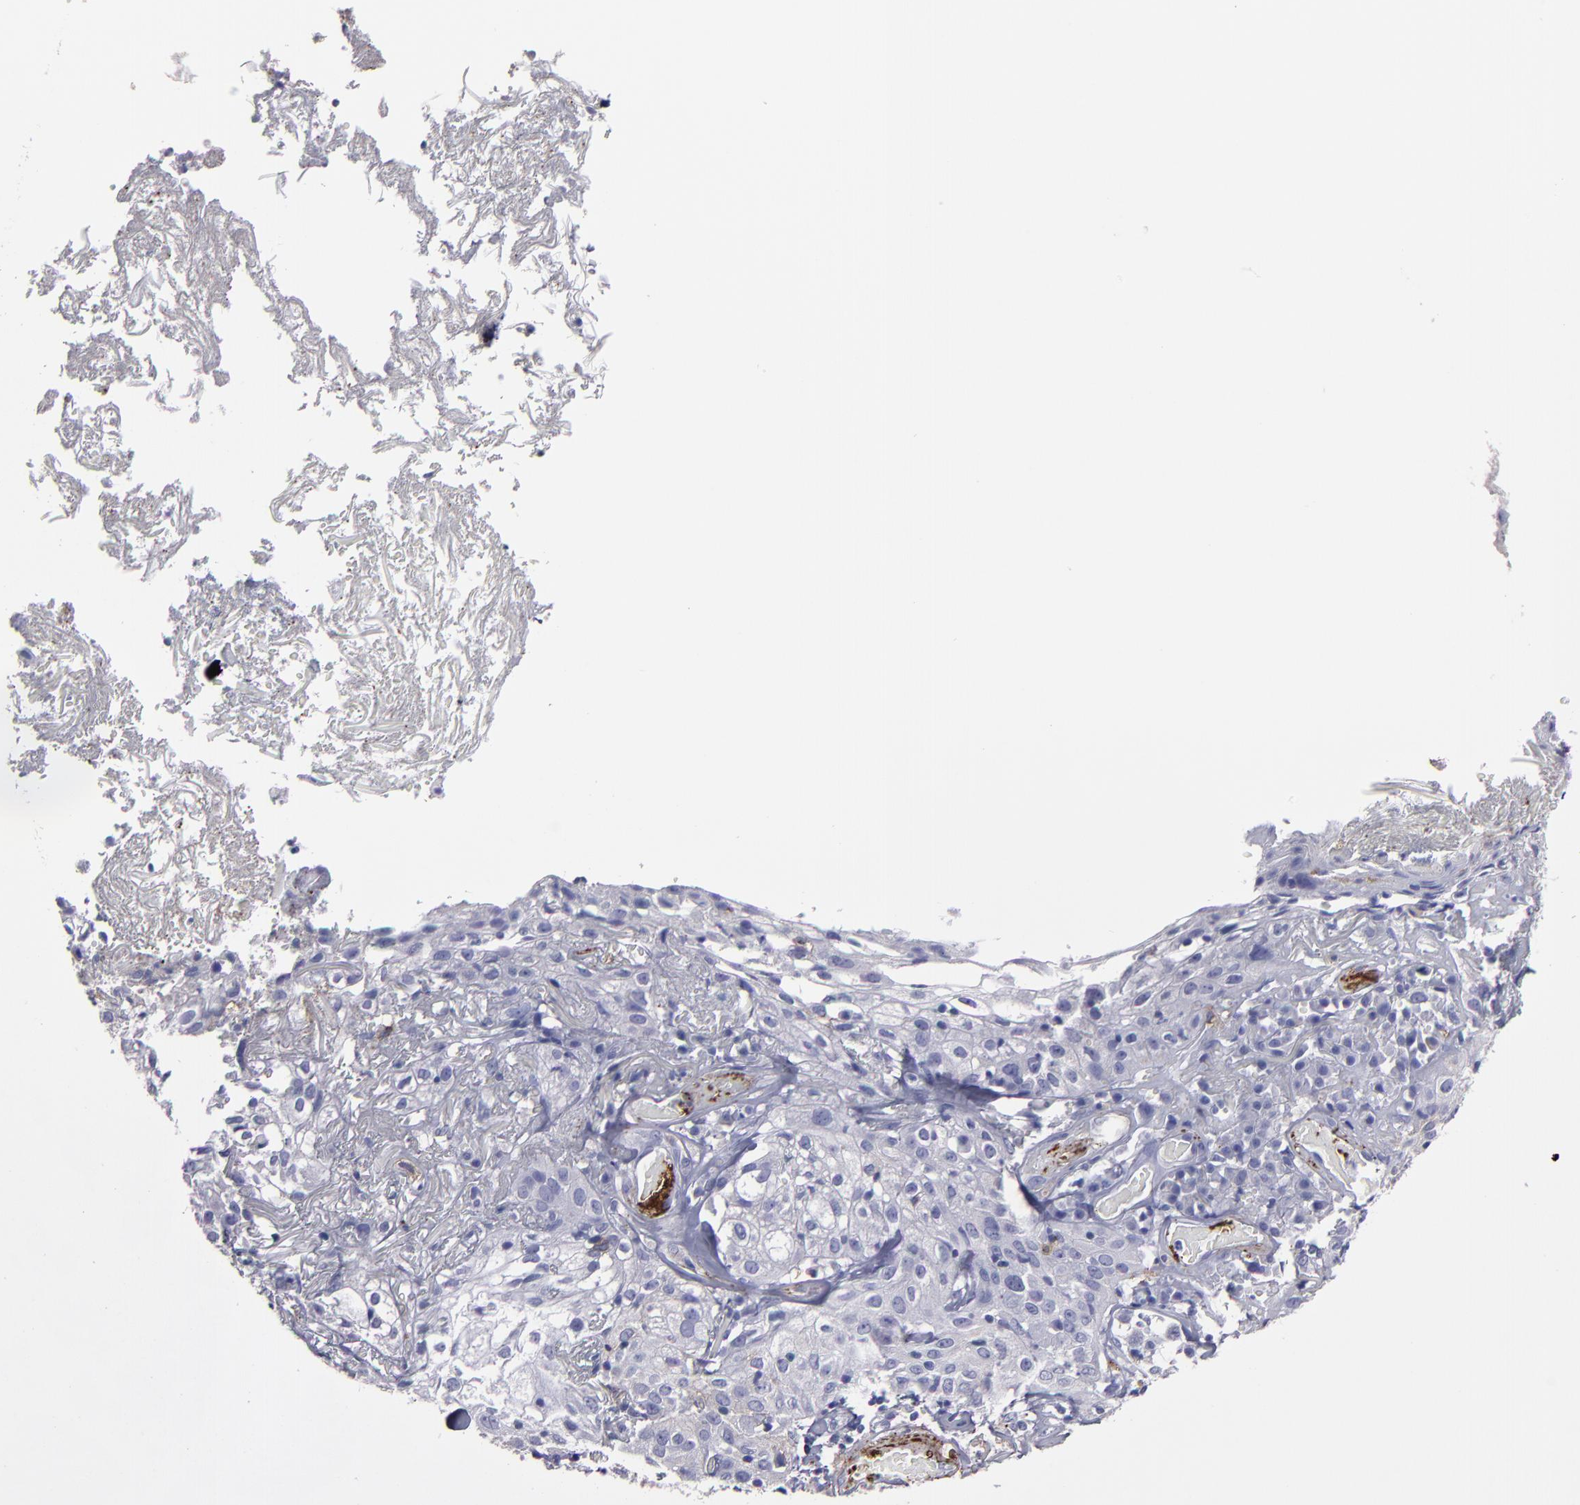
{"staining": {"intensity": "negative", "quantity": "none", "location": "none"}, "tissue": "skin cancer", "cell_type": "Tumor cells", "image_type": "cancer", "snomed": [{"axis": "morphology", "description": "Squamous cell carcinoma, NOS"}, {"axis": "topography", "description": "Skin"}], "caption": "IHC photomicrograph of neoplastic tissue: squamous cell carcinoma (skin) stained with DAB (3,3'-diaminobenzidine) displays no significant protein expression in tumor cells.", "gene": "CD36", "patient": {"sex": "male", "age": 65}}